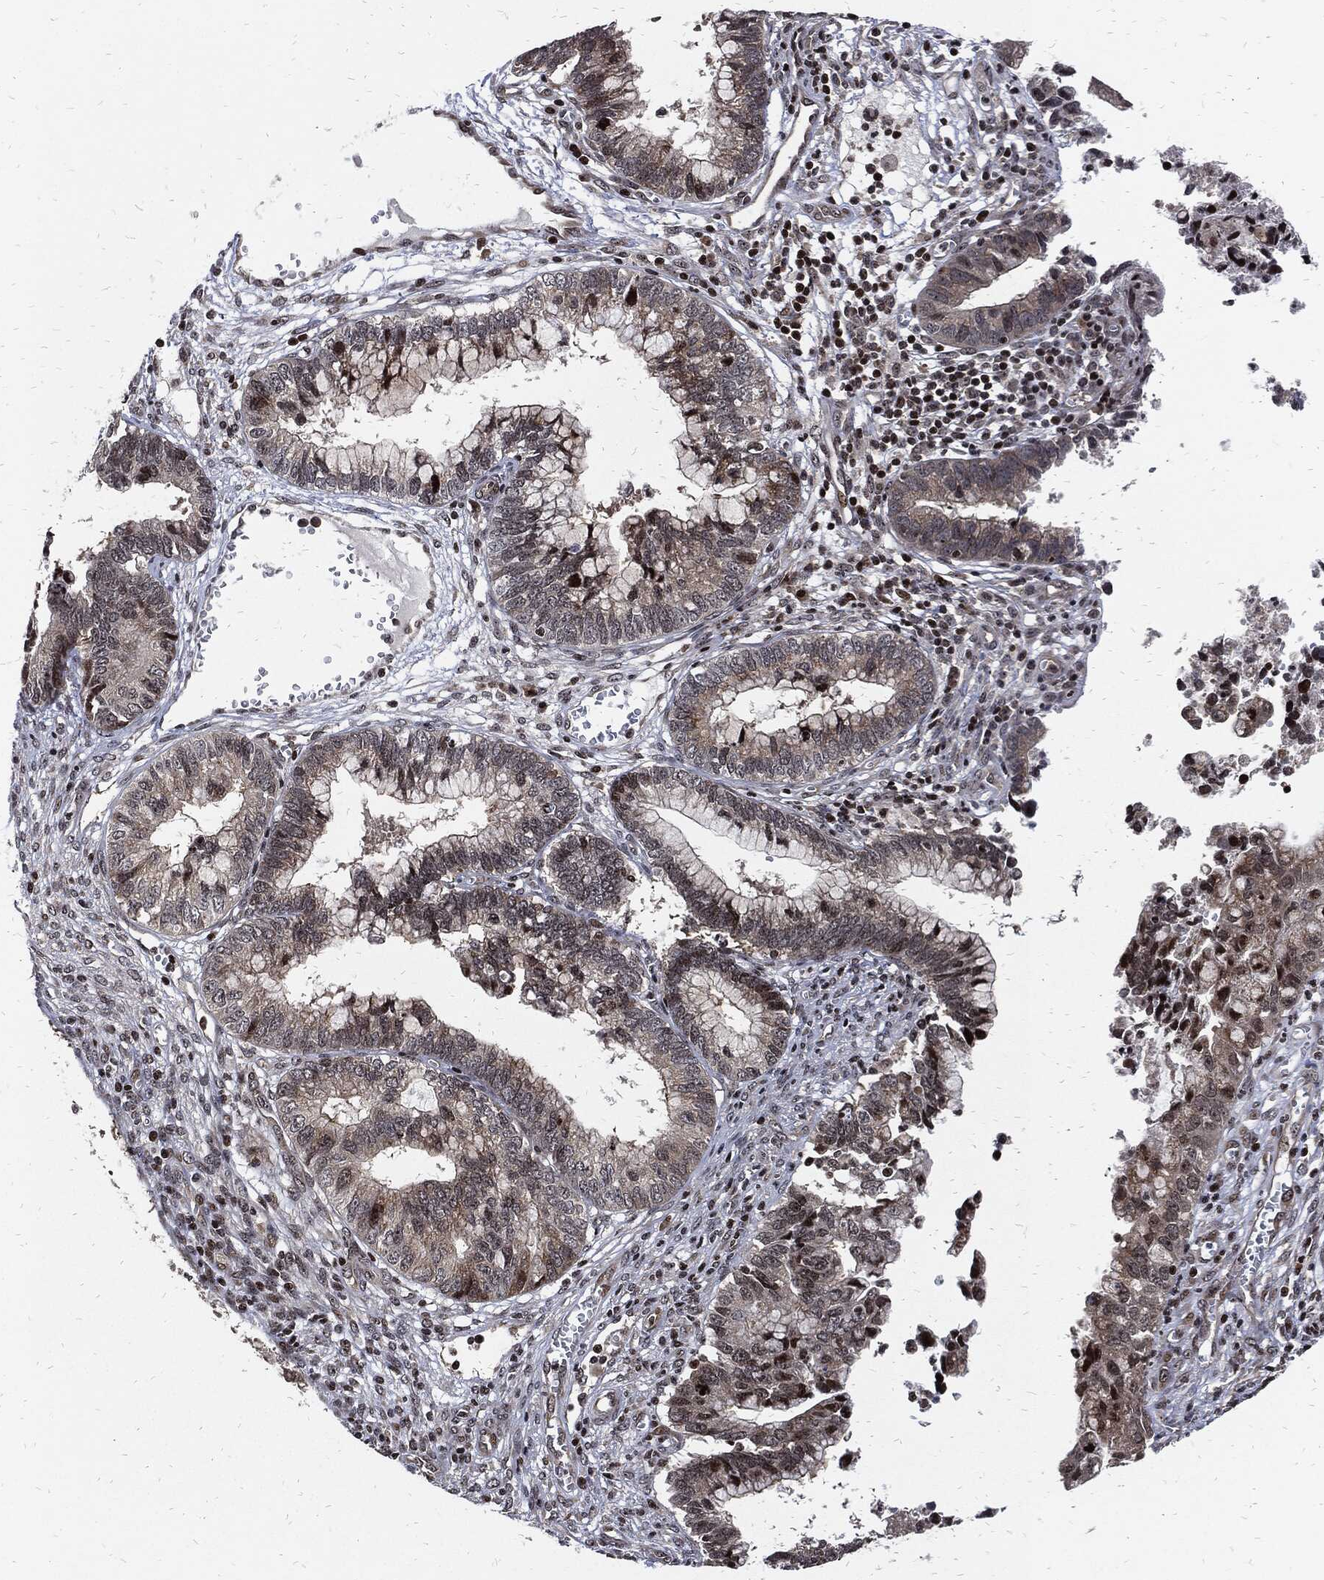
{"staining": {"intensity": "strong", "quantity": "<25%", "location": "nuclear"}, "tissue": "cervical cancer", "cell_type": "Tumor cells", "image_type": "cancer", "snomed": [{"axis": "morphology", "description": "Adenocarcinoma, NOS"}, {"axis": "topography", "description": "Cervix"}], "caption": "About <25% of tumor cells in cervical cancer (adenocarcinoma) show strong nuclear protein expression as visualized by brown immunohistochemical staining.", "gene": "ZNF775", "patient": {"sex": "female", "age": 44}}